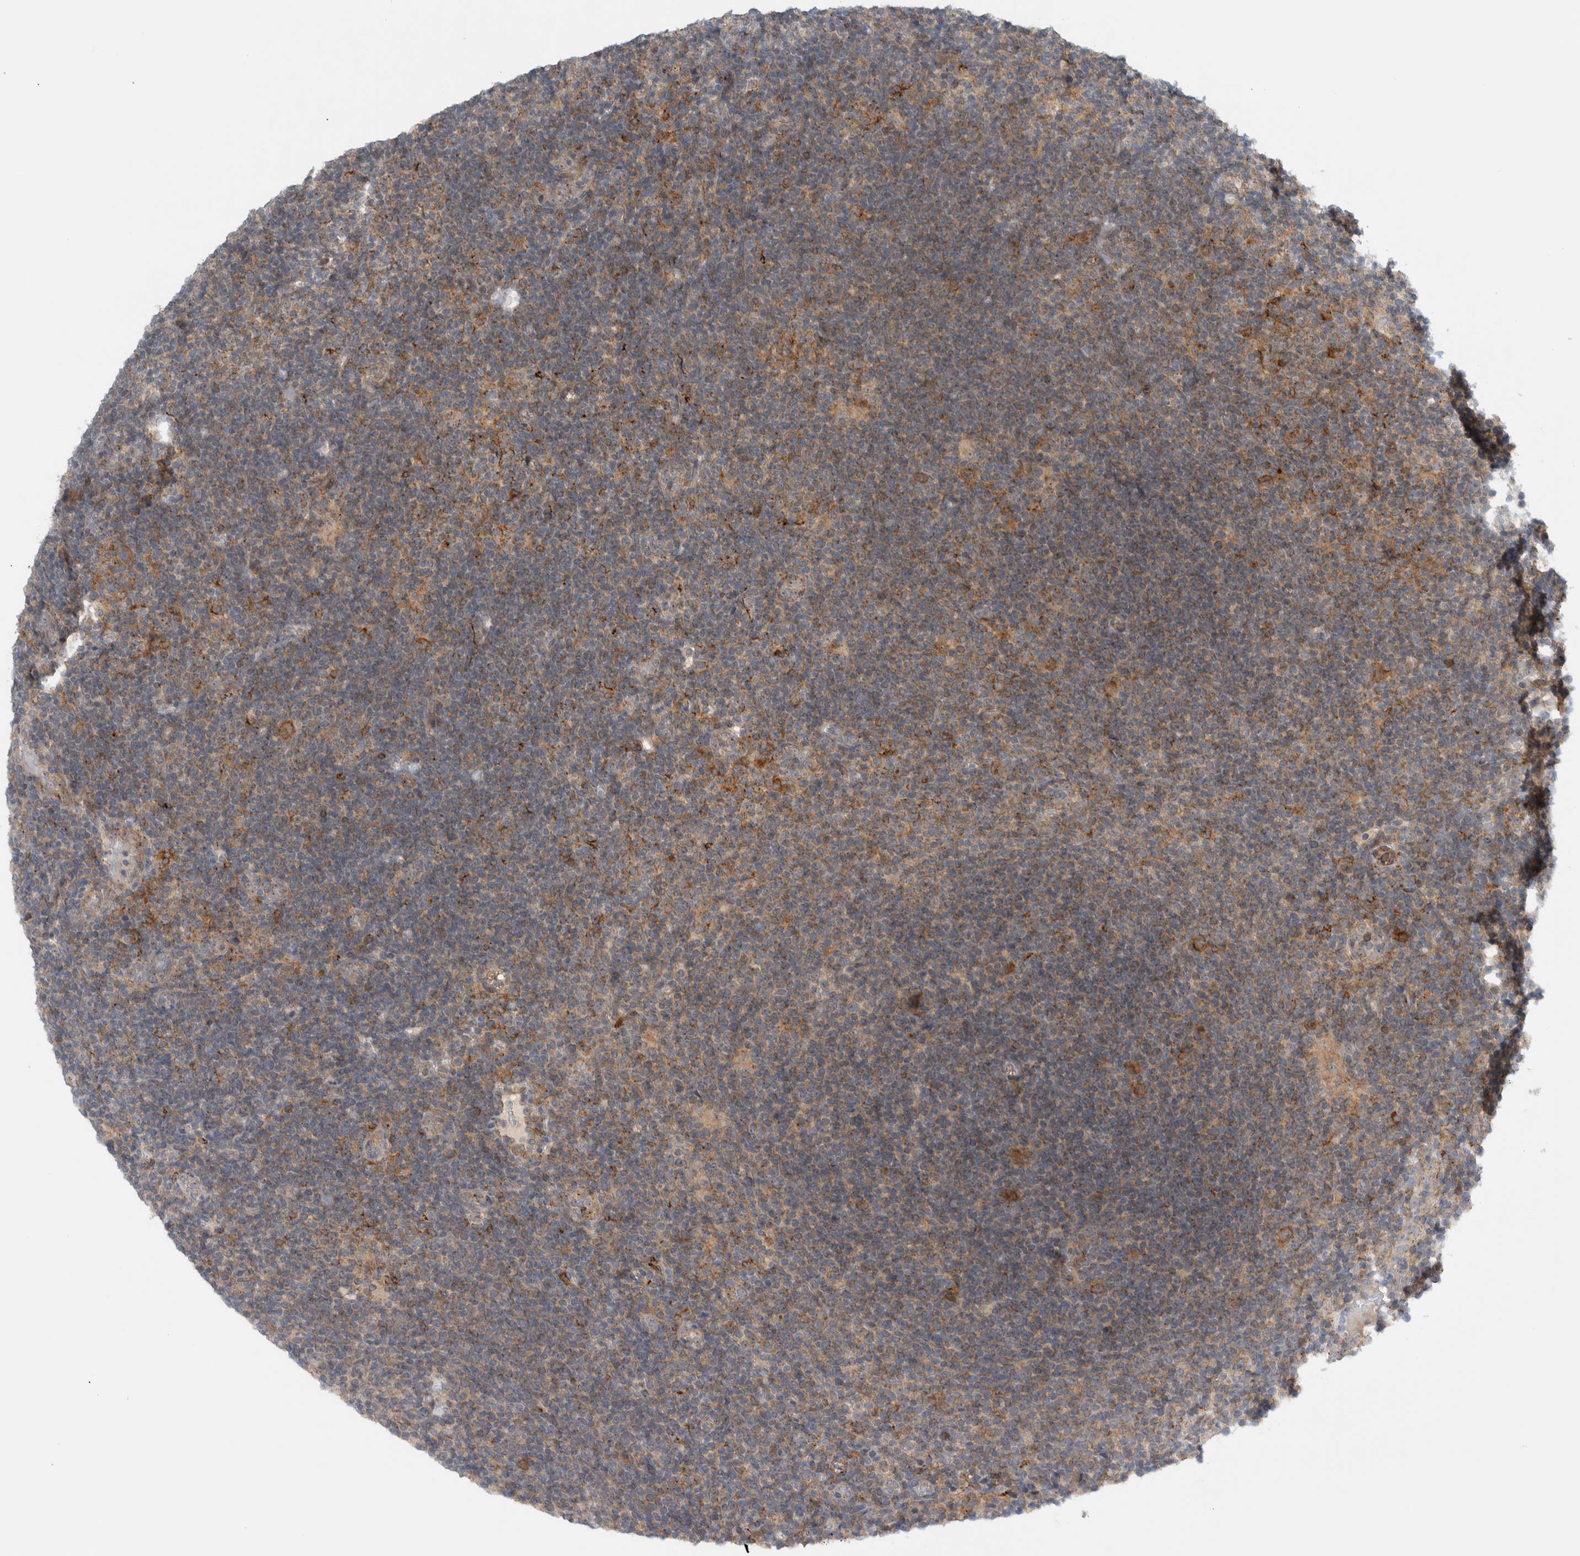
{"staining": {"intensity": "weak", "quantity": ">75%", "location": "cytoplasmic/membranous"}, "tissue": "lymphoma", "cell_type": "Tumor cells", "image_type": "cancer", "snomed": [{"axis": "morphology", "description": "Hodgkin's disease, NOS"}, {"axis": "topography", "description": "Lymph node"}], "caption": "Human Hodgkin's disease stained with a protein marker displays weak staining in tumor cells.", "gene": "MPRIP", "patient": {"sex": "female", "age": 57}}